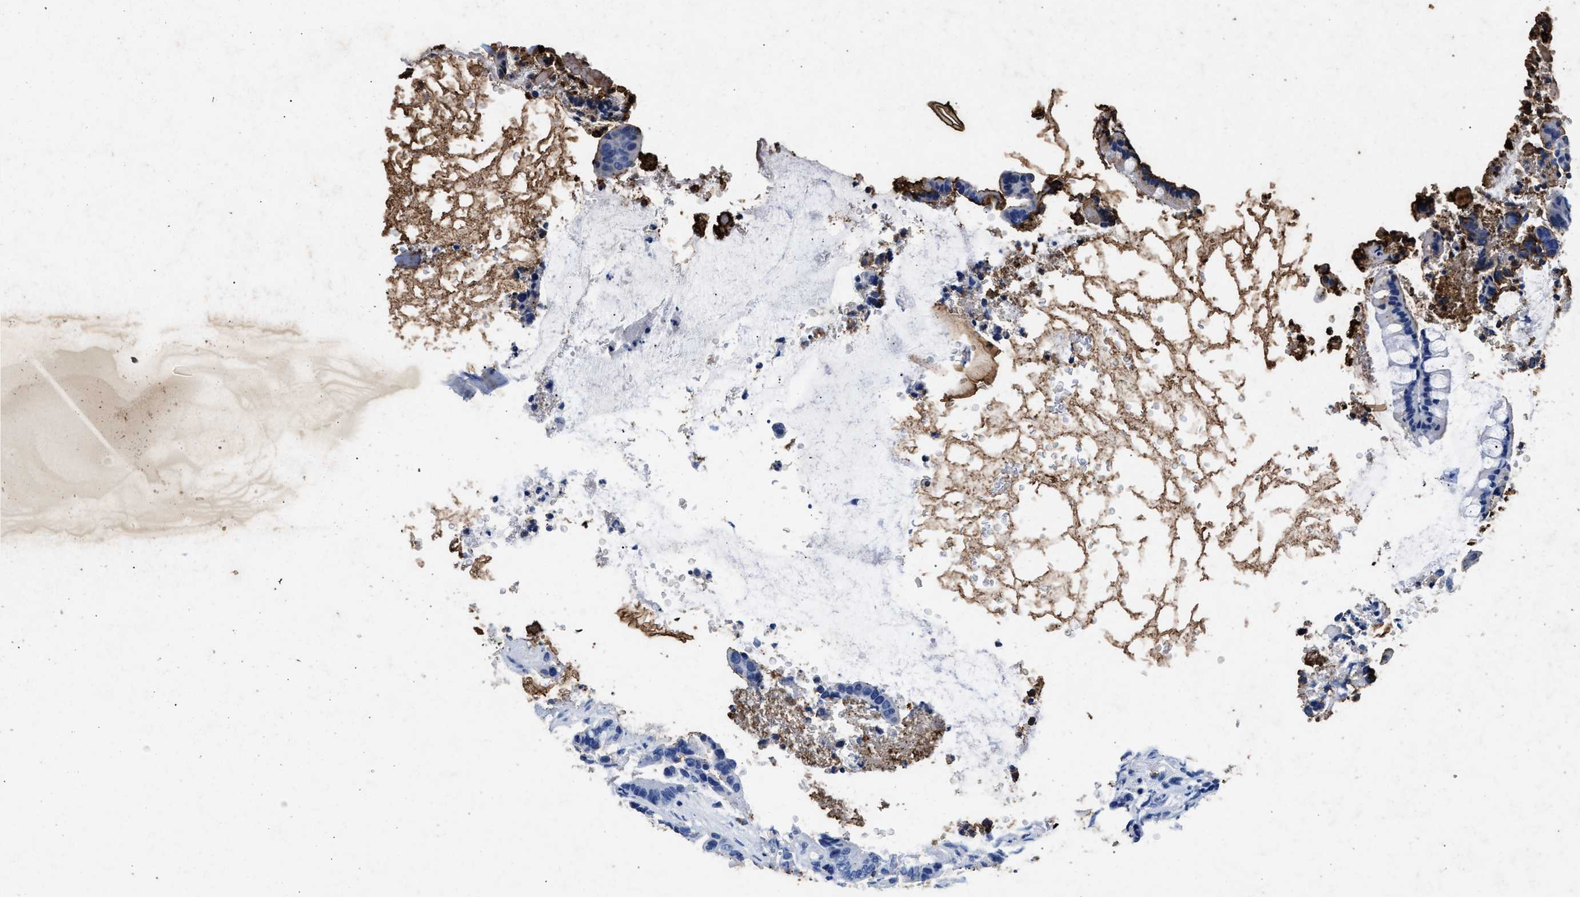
{"staining": {"intensity": "negative", "quantity": "none", "location": "none"}, "tissue": "colorectal cancer", "cell_type": "Tumor cells", "image_type": "cancer", "snomed": [{"axis": "morphology", "description": "Normal tissue, NOS"}, {"axis": "morphology", "description": "Adenocarcinoma, NOS"}, {"axis": "topography", "description": "Colon"}], "caption": "DAB immunohistochemical staining of colorectal adenocarcinoma shows no significant positivity in tumor cells.", "gene": "LTB4R2", "patient": {"sex": "male", "age": 82}}